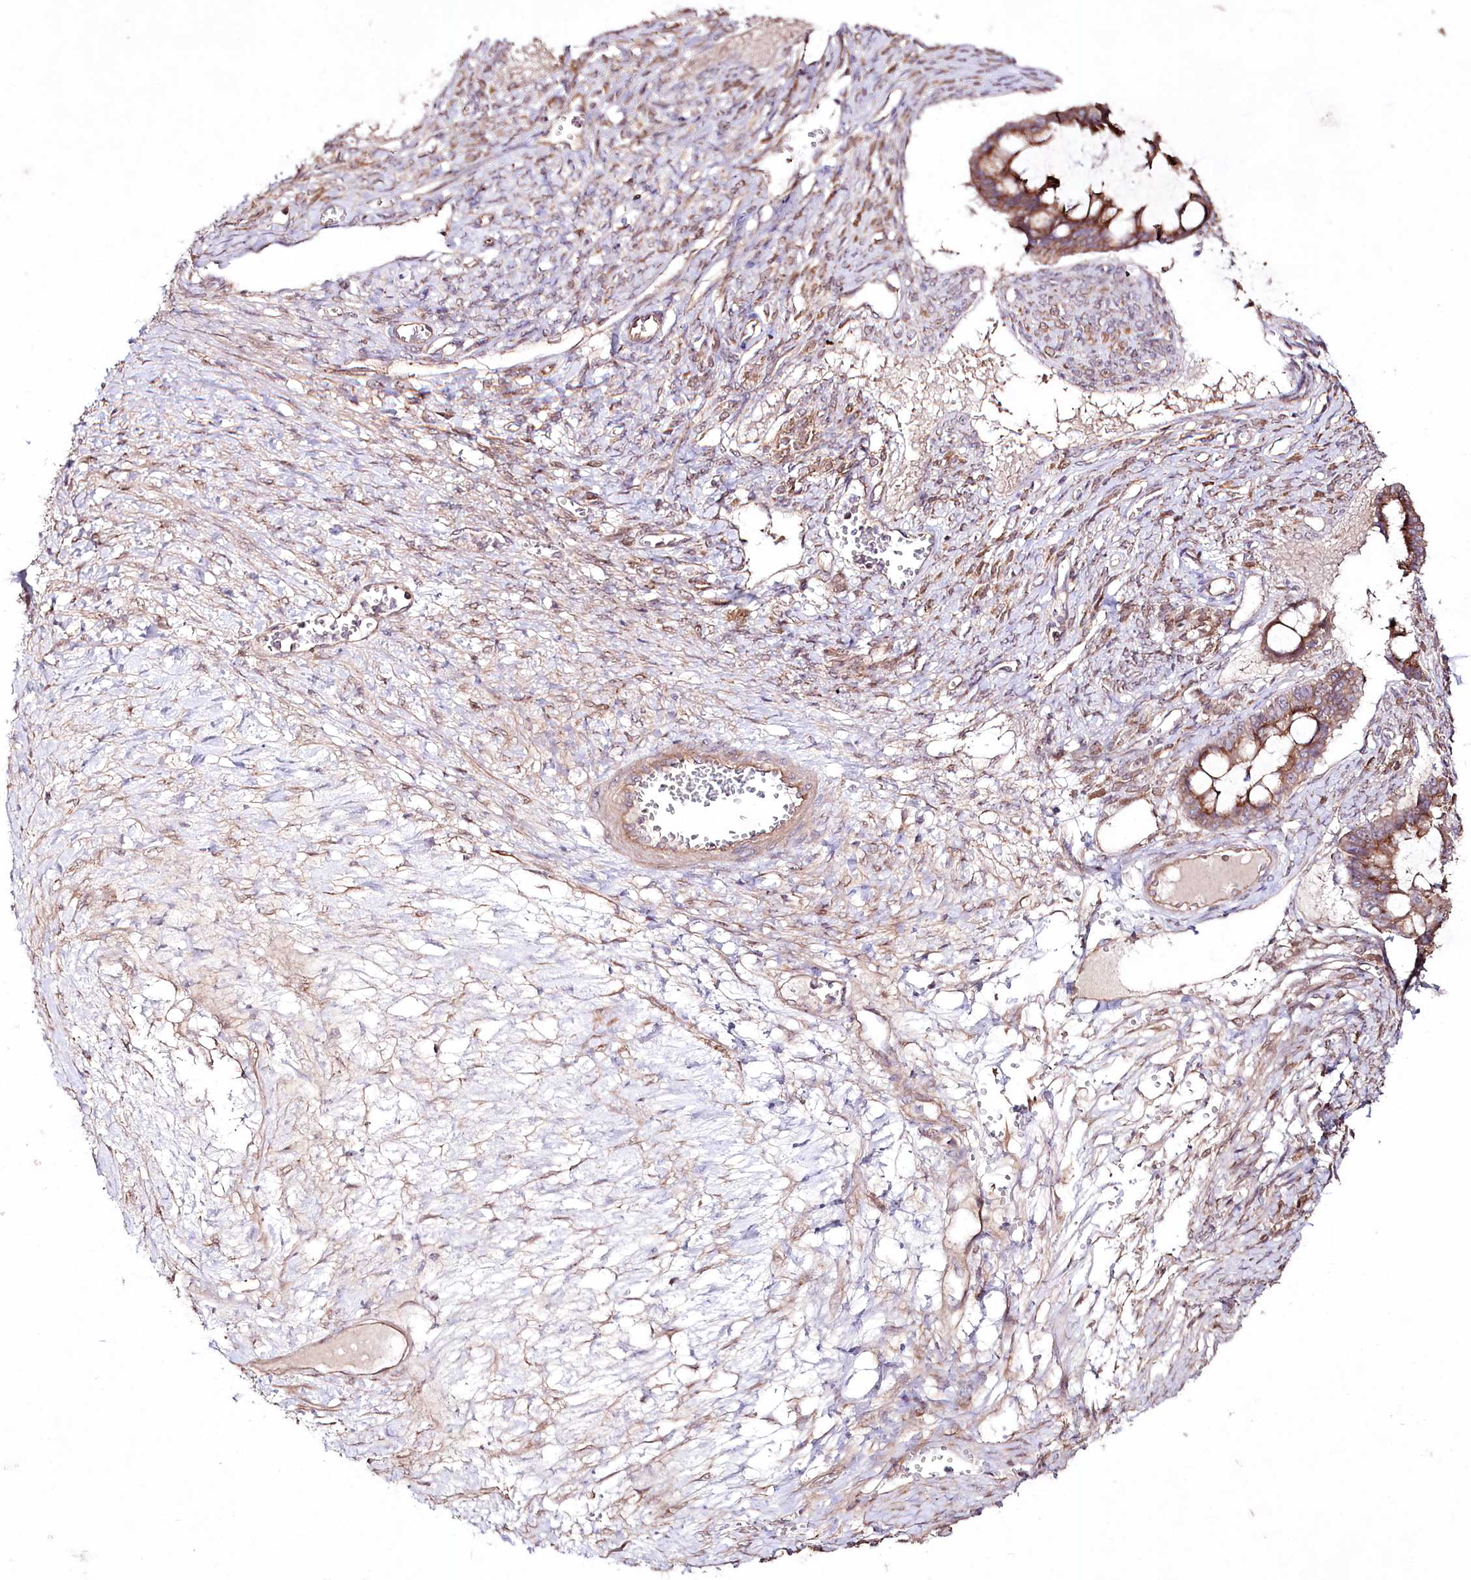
{"staining": {"intensity": "moderate", "quantity": ">75%", "location": "cytoplasmic/membranous"}, "tissue": "ovarian cancer", "cell_type": "Tumor cells", "image_type": "cancer", "snomed": [{"axis": "morphology", "description": "Cystadenocarcinoma, mucinous, NOS"}, {"axis": "topography", "description": "Ovary"}], "caption": "A brown stain labels moderate cytoplasmic/membranous positivity of a protein in ovarian cancer (mucinous cystadenocarcinoma) tumor cells. The staining was performed using DAB, with brown indicating positive protein expression. Nuclei are stained blue with hematoxylin.", "gene": "REXO2", "patient": {"sex": "female", "age": 73}}